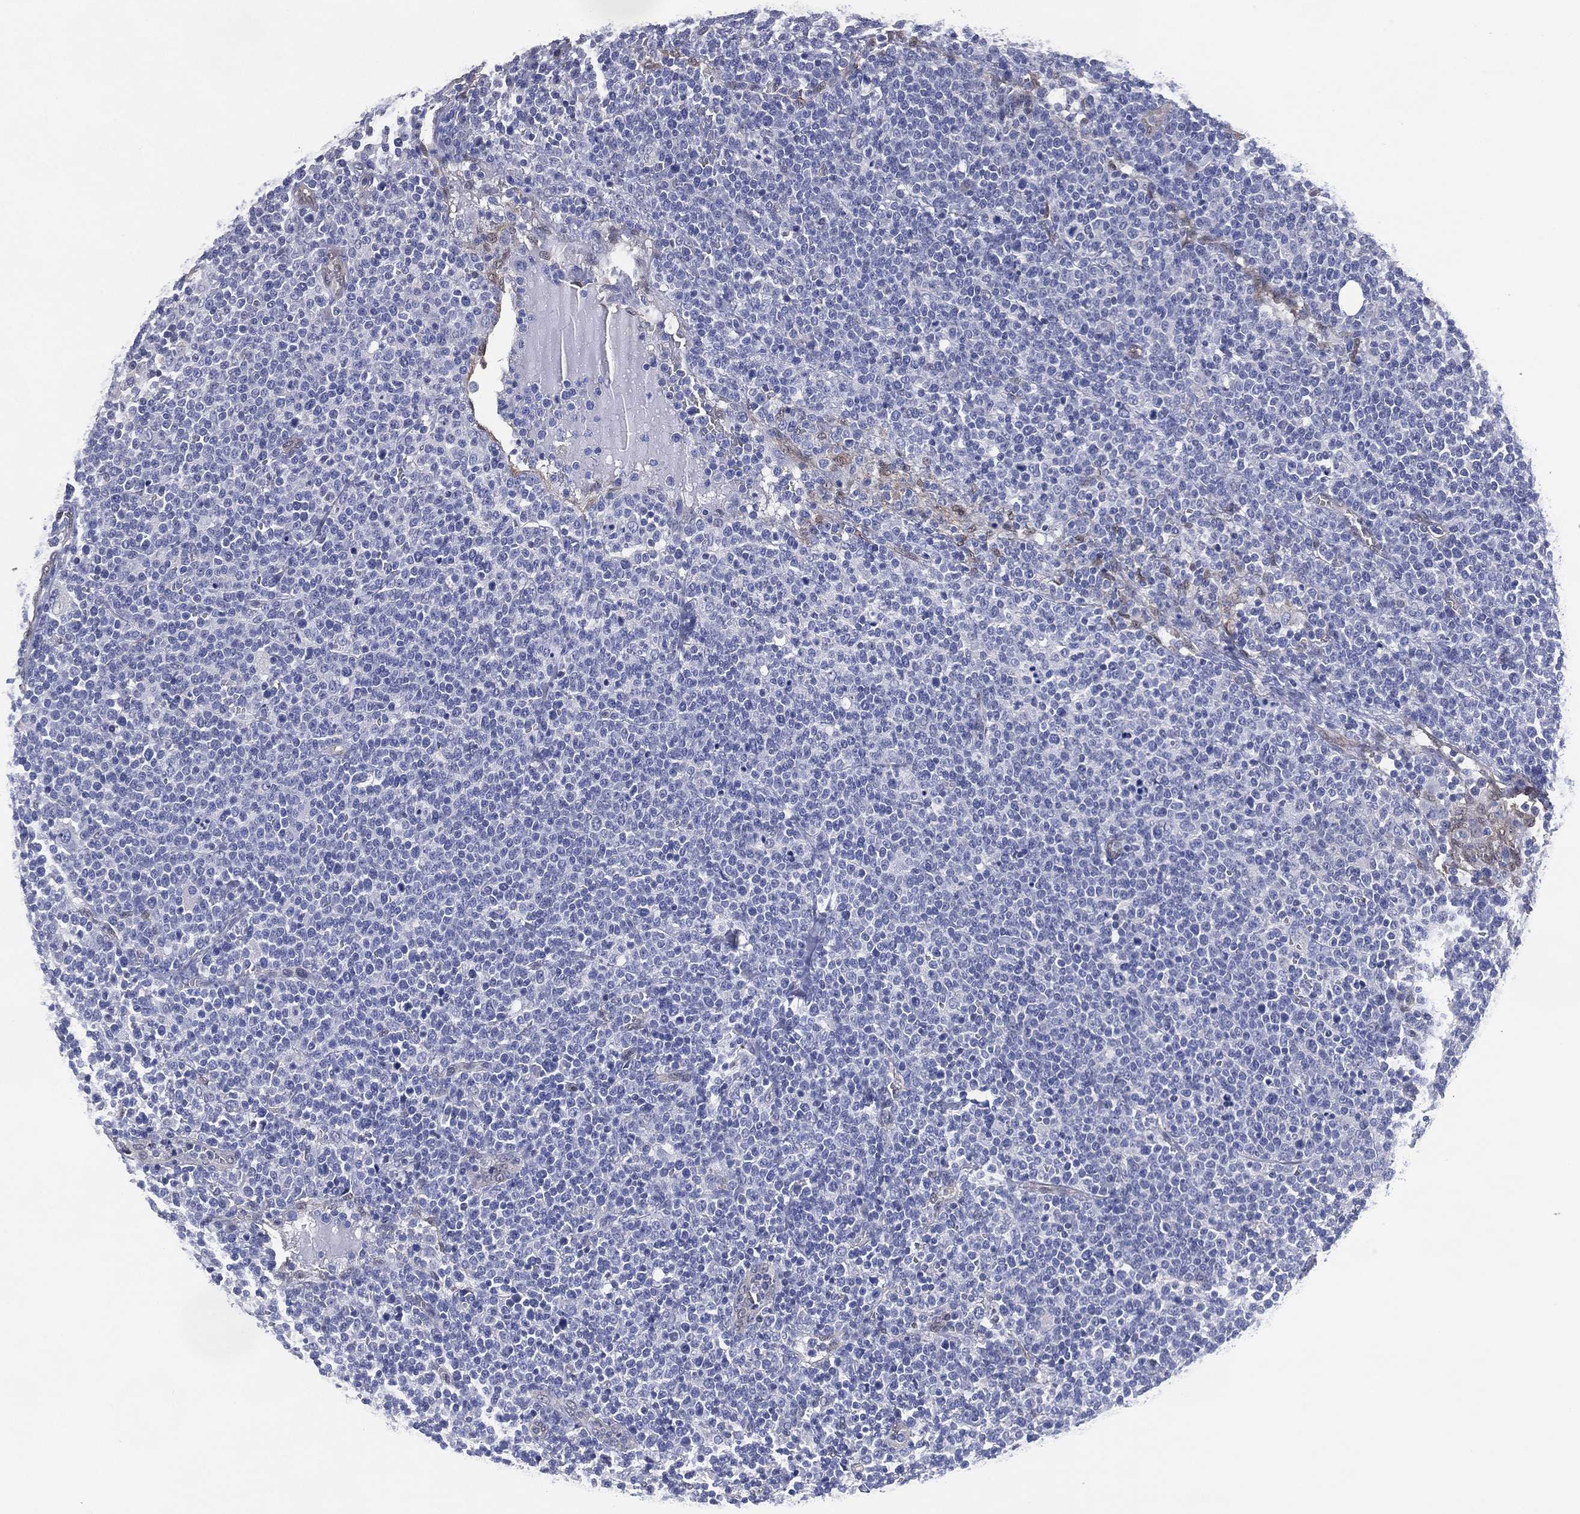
{"staining": {"intensity": "negative", "quantity": "none", "location": "none"}, "tissue": "lymphoma", "cell_type": "Tumor cells", "image_type": "cancer", "snomed": [{"axis": "morphology", "description": "Malignant lymphoma, non-Hodgkin's type, High grade"}, {"axis": "topography", "description": "Lymph node"}], "caption": "Photomicrograph shows no protein staining in tumor cells of high-grade malignant lymphoma, non-Hodgkin's type tissue.", "gene": "AK1", "patient": {"sex": "male", "age": 61}}